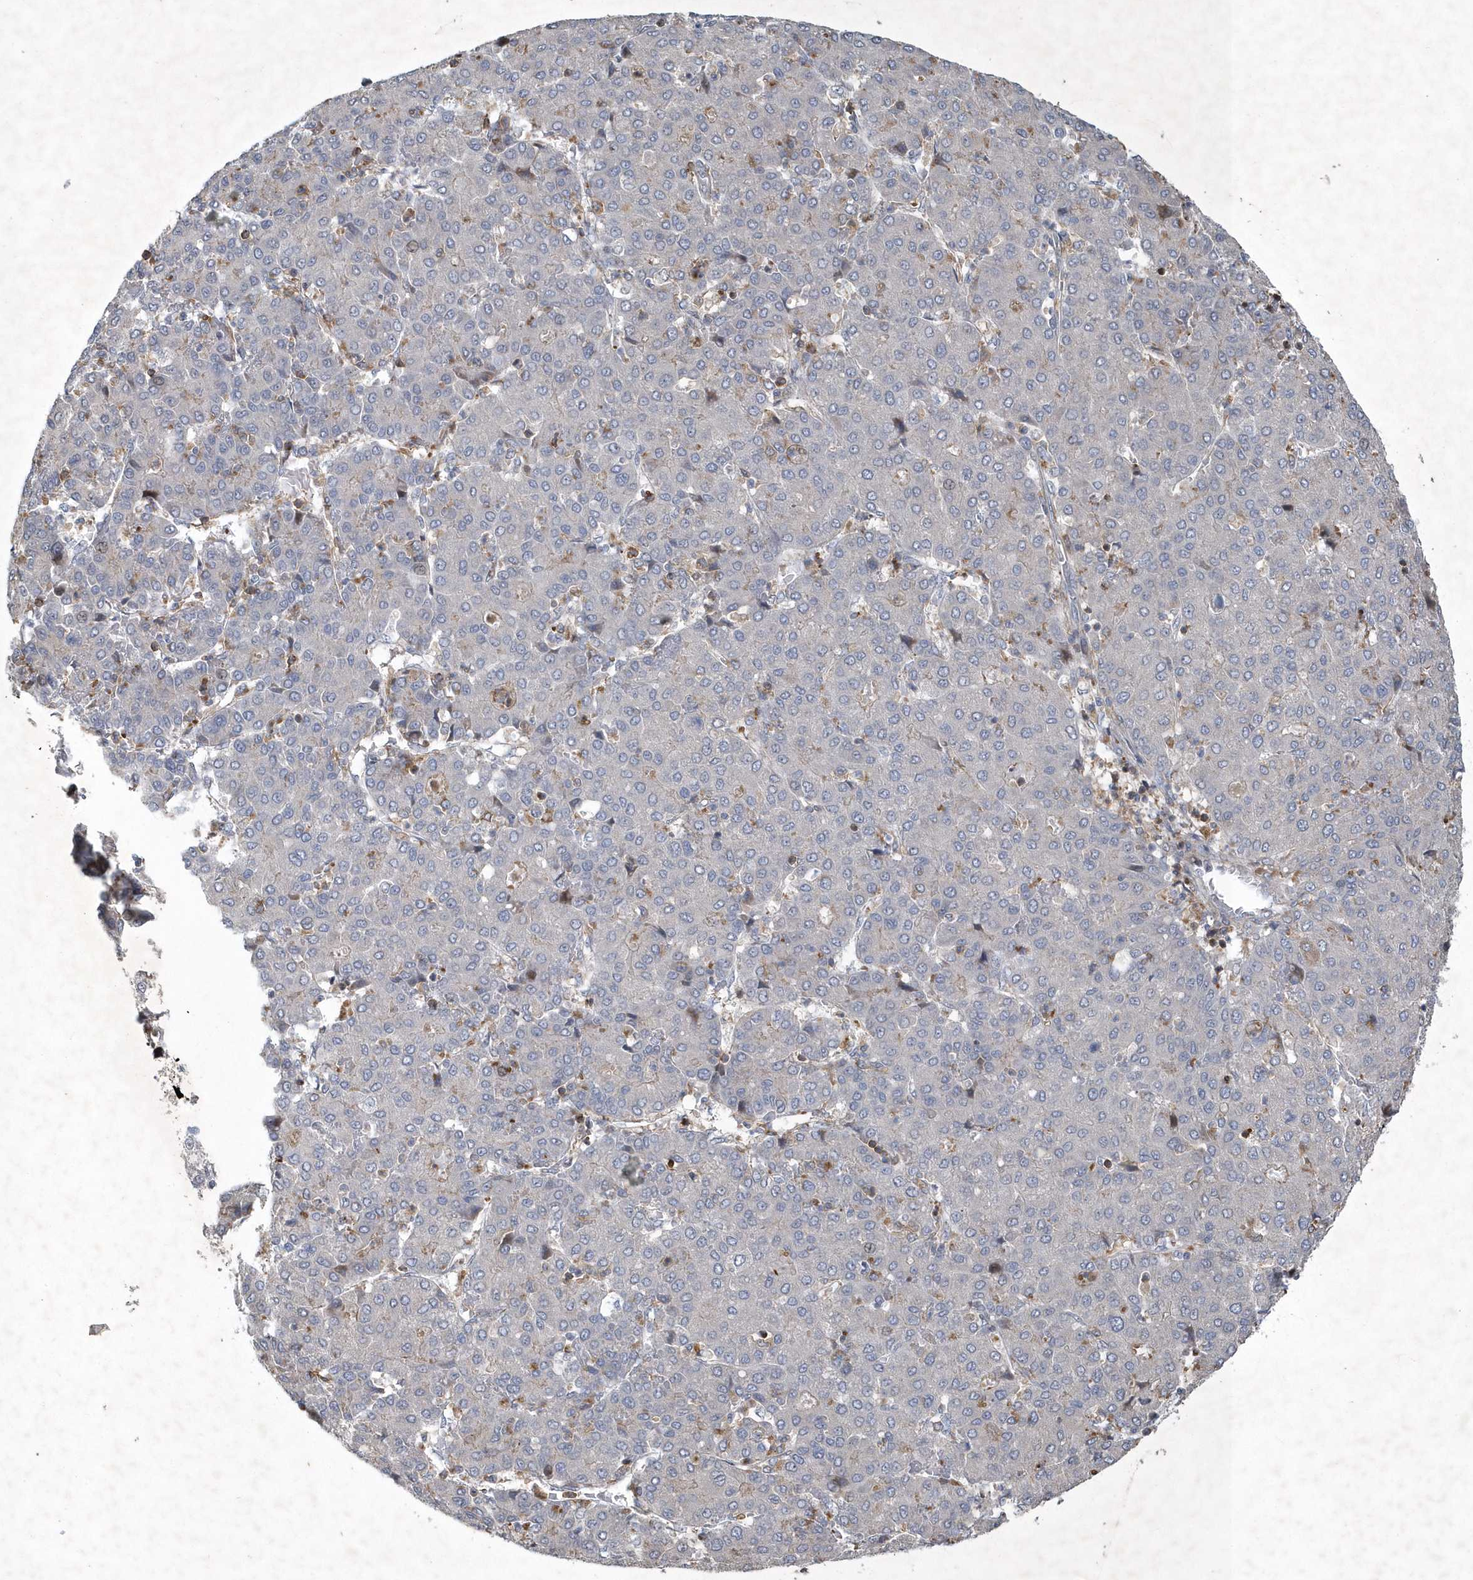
{"staining": {"intensity": "negative", "quantity": "none", "location": "none"}, "tissue": "liver cancer", "cell_type": "Tumor cells", "image_type": "cancer", "snomed": [{"axis": "morphology", "description": "Carcinoma, Hepatocellular, NOS"}, {"axis": "topography", "description": "Liver"}], "caption": "Tumor cells are negative for protein expression in human liver cancer.", "gene": "N4BP2", "patient": {"sex": "male", "age": 65}}